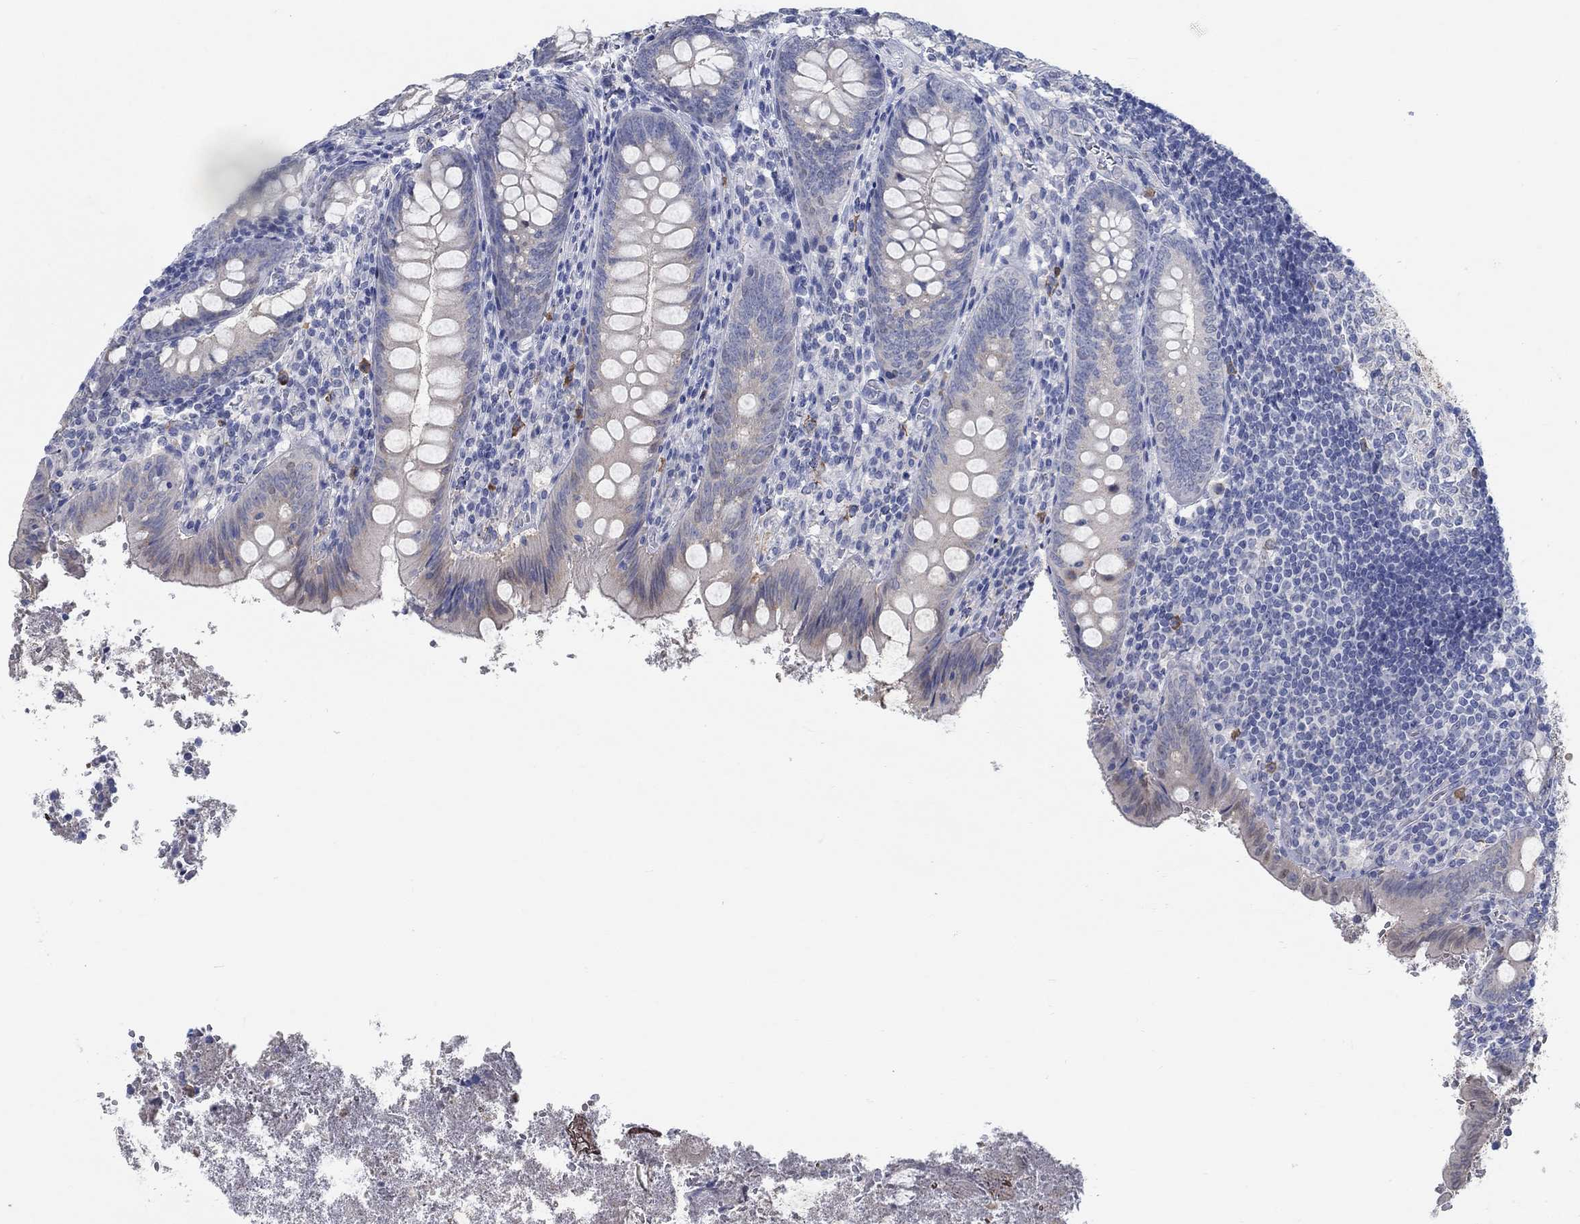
{"staining": {"intensity": "weak", "quantity": "<25%", "location": "cytoplasmic/membranous"}, "tissue": "appendix", "cell_type": "Glandular cells", "image_type": "normal", "snomed": [{"axis": "morphology", "description": "Normal tissue, NOS"}, {"axis": "topography", "description": "Appendix"}], "caption": "Immunohistochemical staining of unremarkable appendix exhibits no significant staining in glandular cells.", "gene": "TEKT4", "patient": {"sex": "female", "age": 23}}